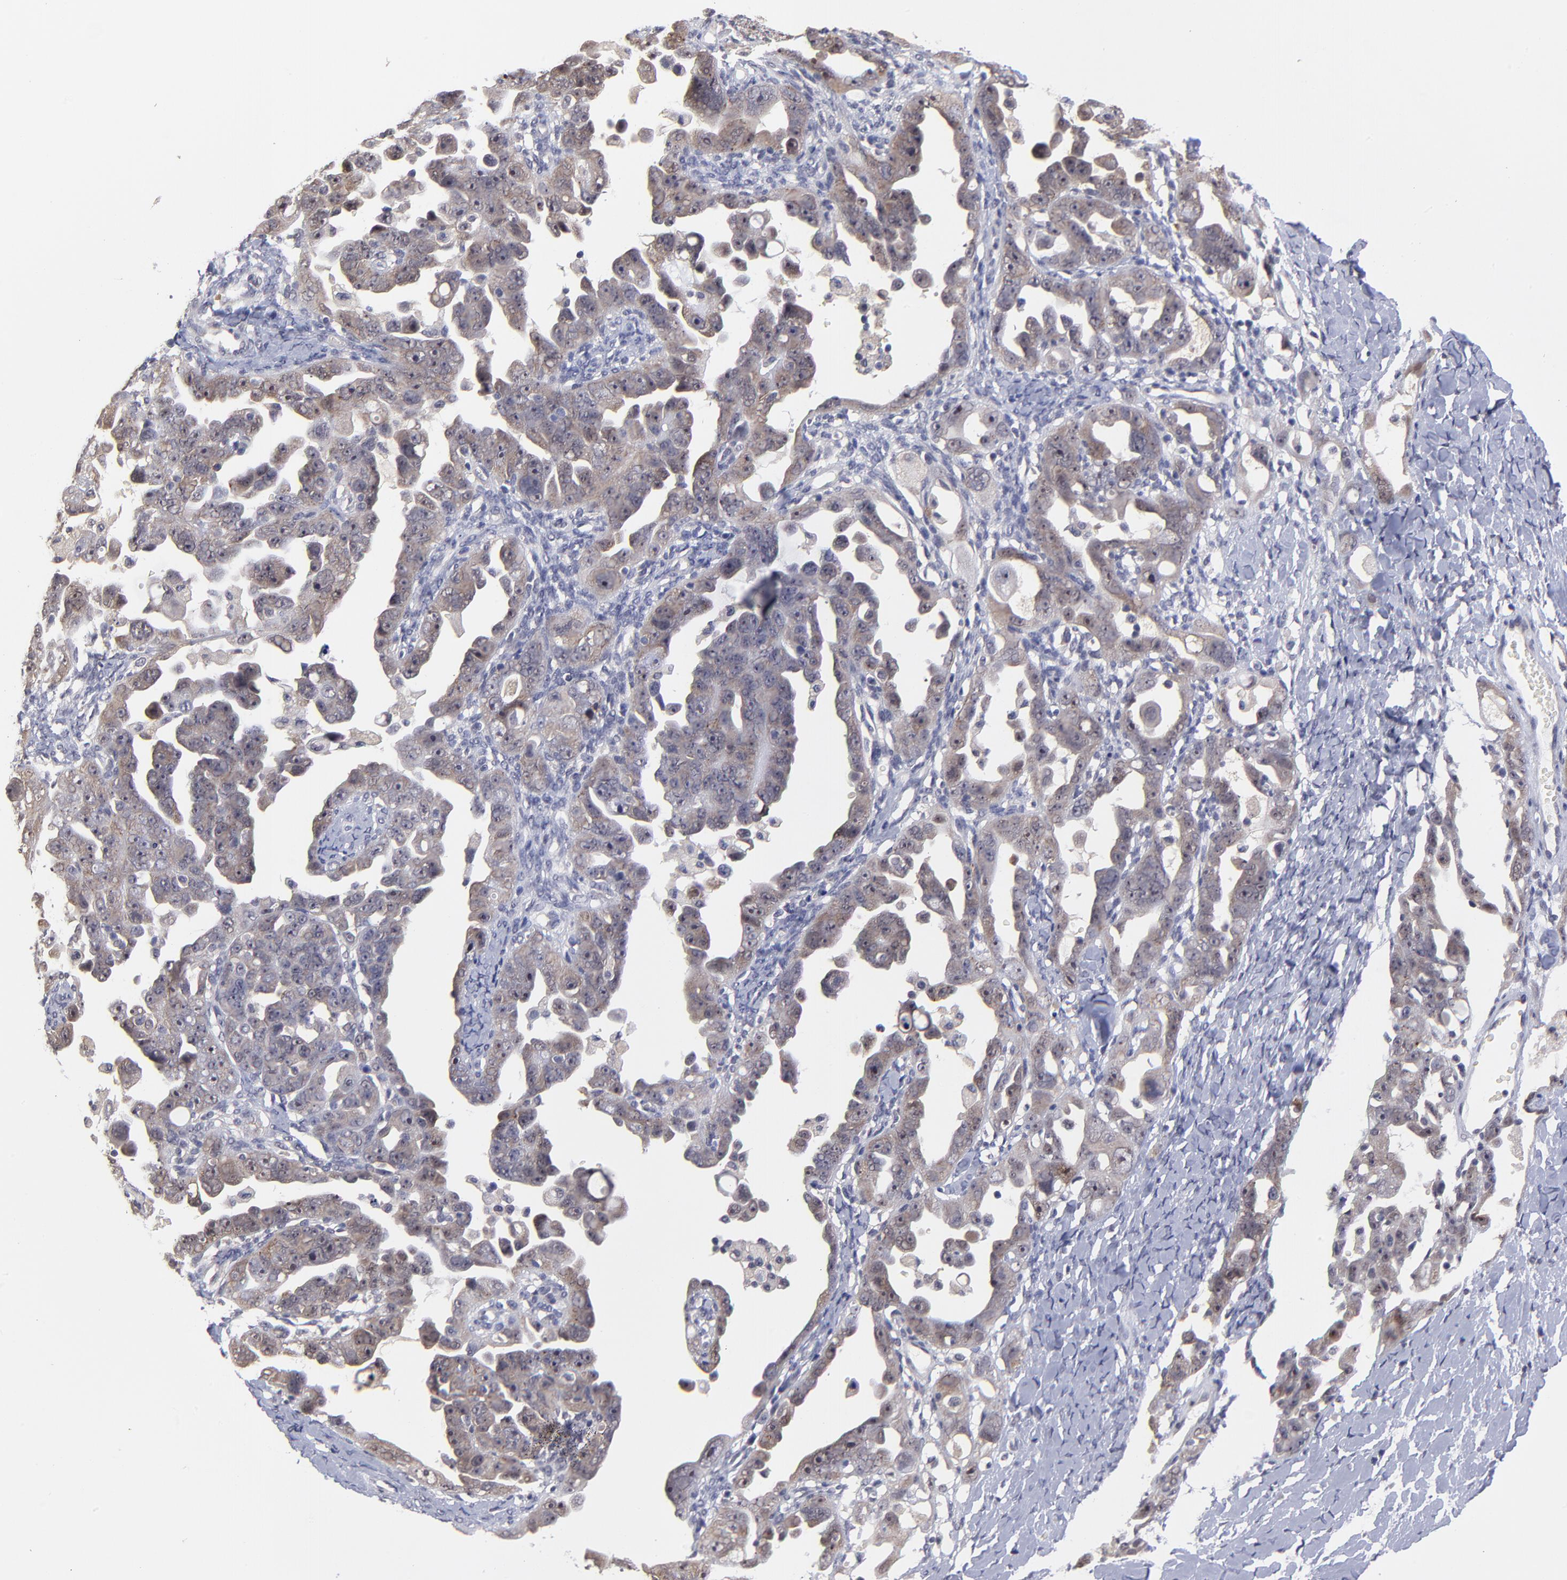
{"staining": {"intensity": "moderate", "quantity": ">75%", "location": "cytoplasmic/membranous"}, "tissue": "ovarian cancer", "cell_type": "Tumor cells", "image_type": "cancer", "snomed": [{"axis": "morphology", "description": "Cystadenocarcinoma, serous, NOS"}, {"axis": "topography", "description": "Ovary"}], "caption": "The image exhibits a brown stain indicating the presence of a protein in the cytoplasmic/membranous of tumor cells in serous cystadenocarcinoma (ovarian). (DAB = brown stain, brightfield microscopy at high magnification).", "gene": "UBE2E3", "patient": {"sex": "female", "age": 66}}